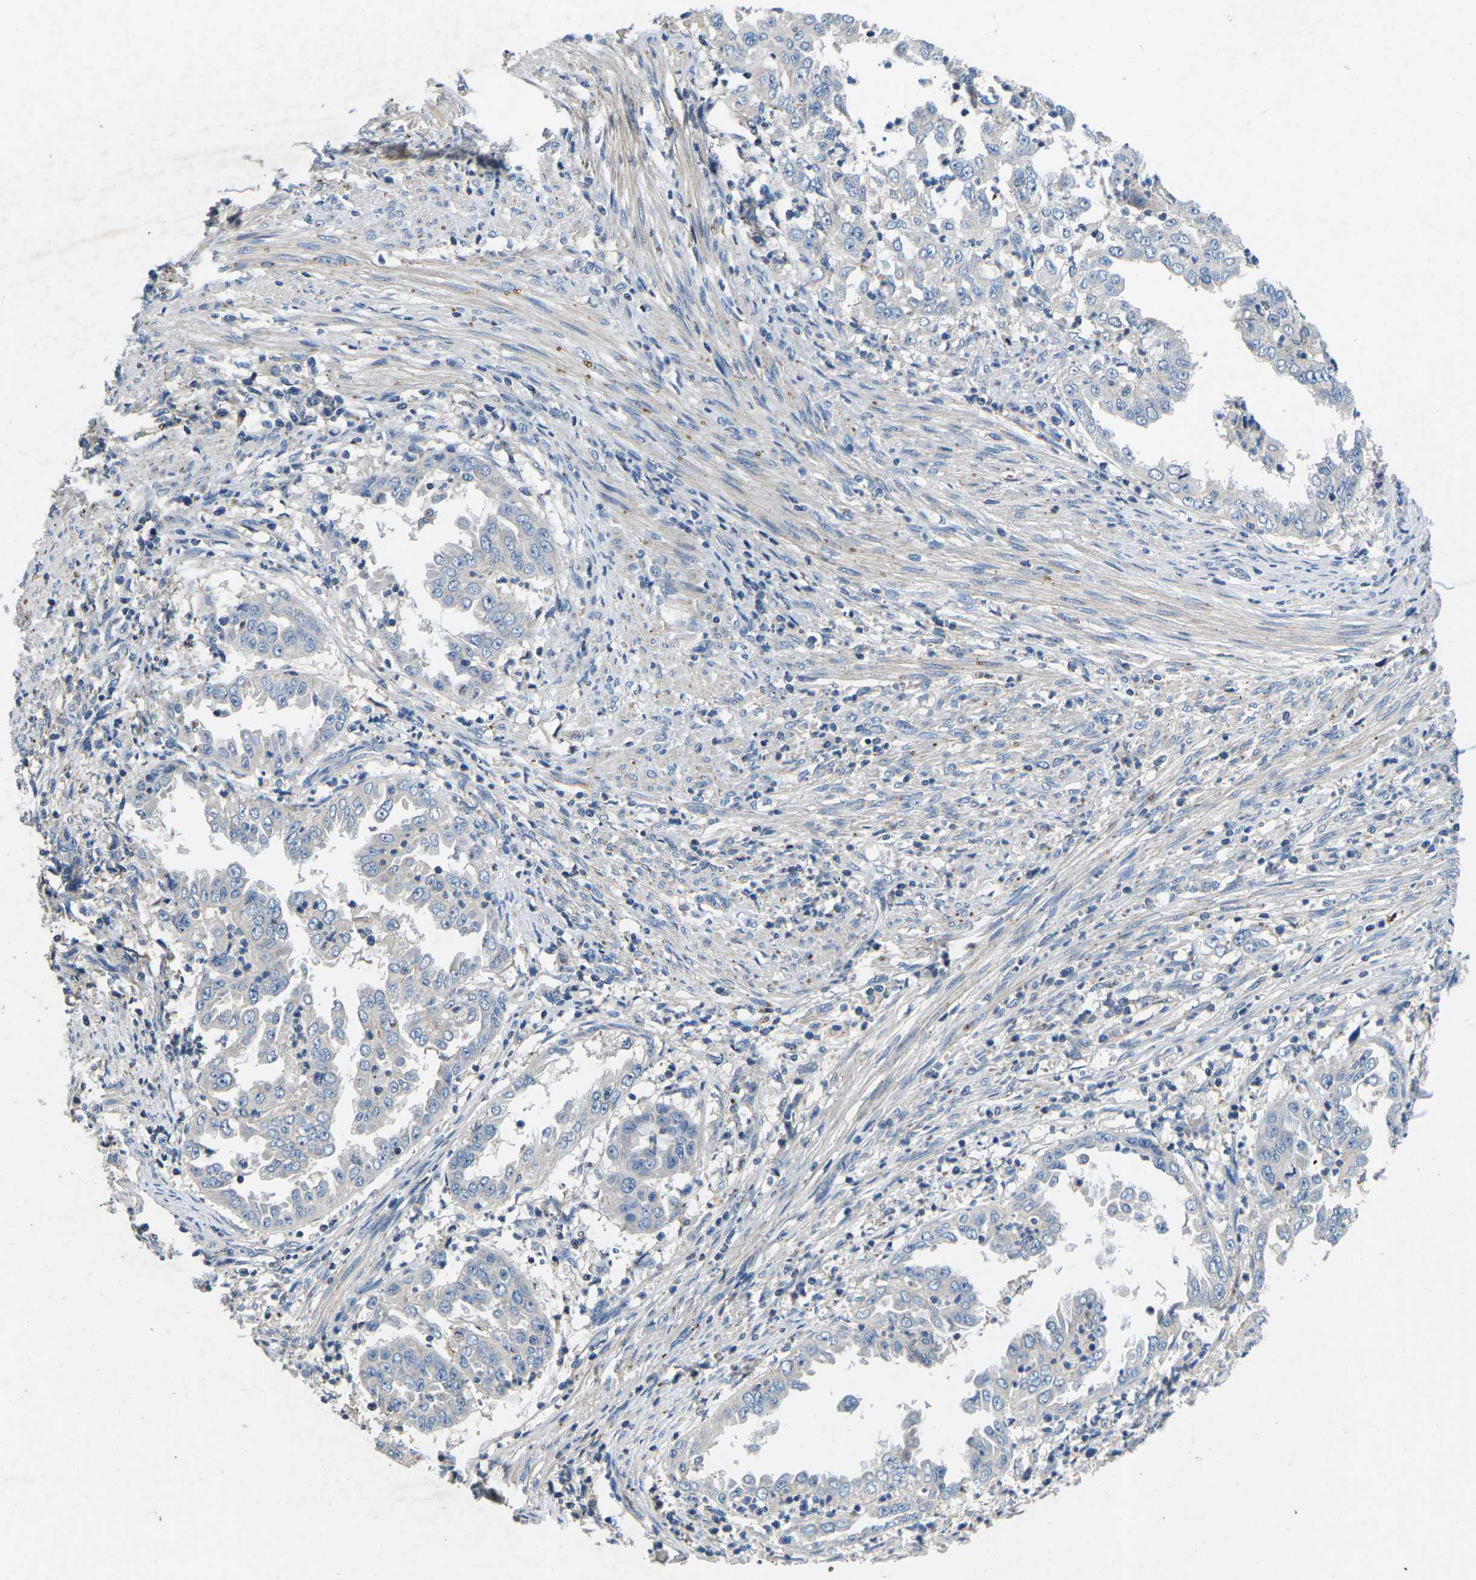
{"staining": {"intensity": "negative", "quantity": "none", "location": "none"}, "tissue": "endometrial cancer", "cell_type": "Tumor cells", "image_type": "cancer", "snomed": [{"axis": "morphology", "description": "Adenocarcinoma, NOS"}, {"axis": "topography", "description": "Endometrium"}], "caption": "The IHC micrograph has no significant expression in tumor cells of endometrial cancer (adenocarcinoma) tissue.", "gene": "PDCD6IP", "patient": {"sex": "female", "age": 85}}